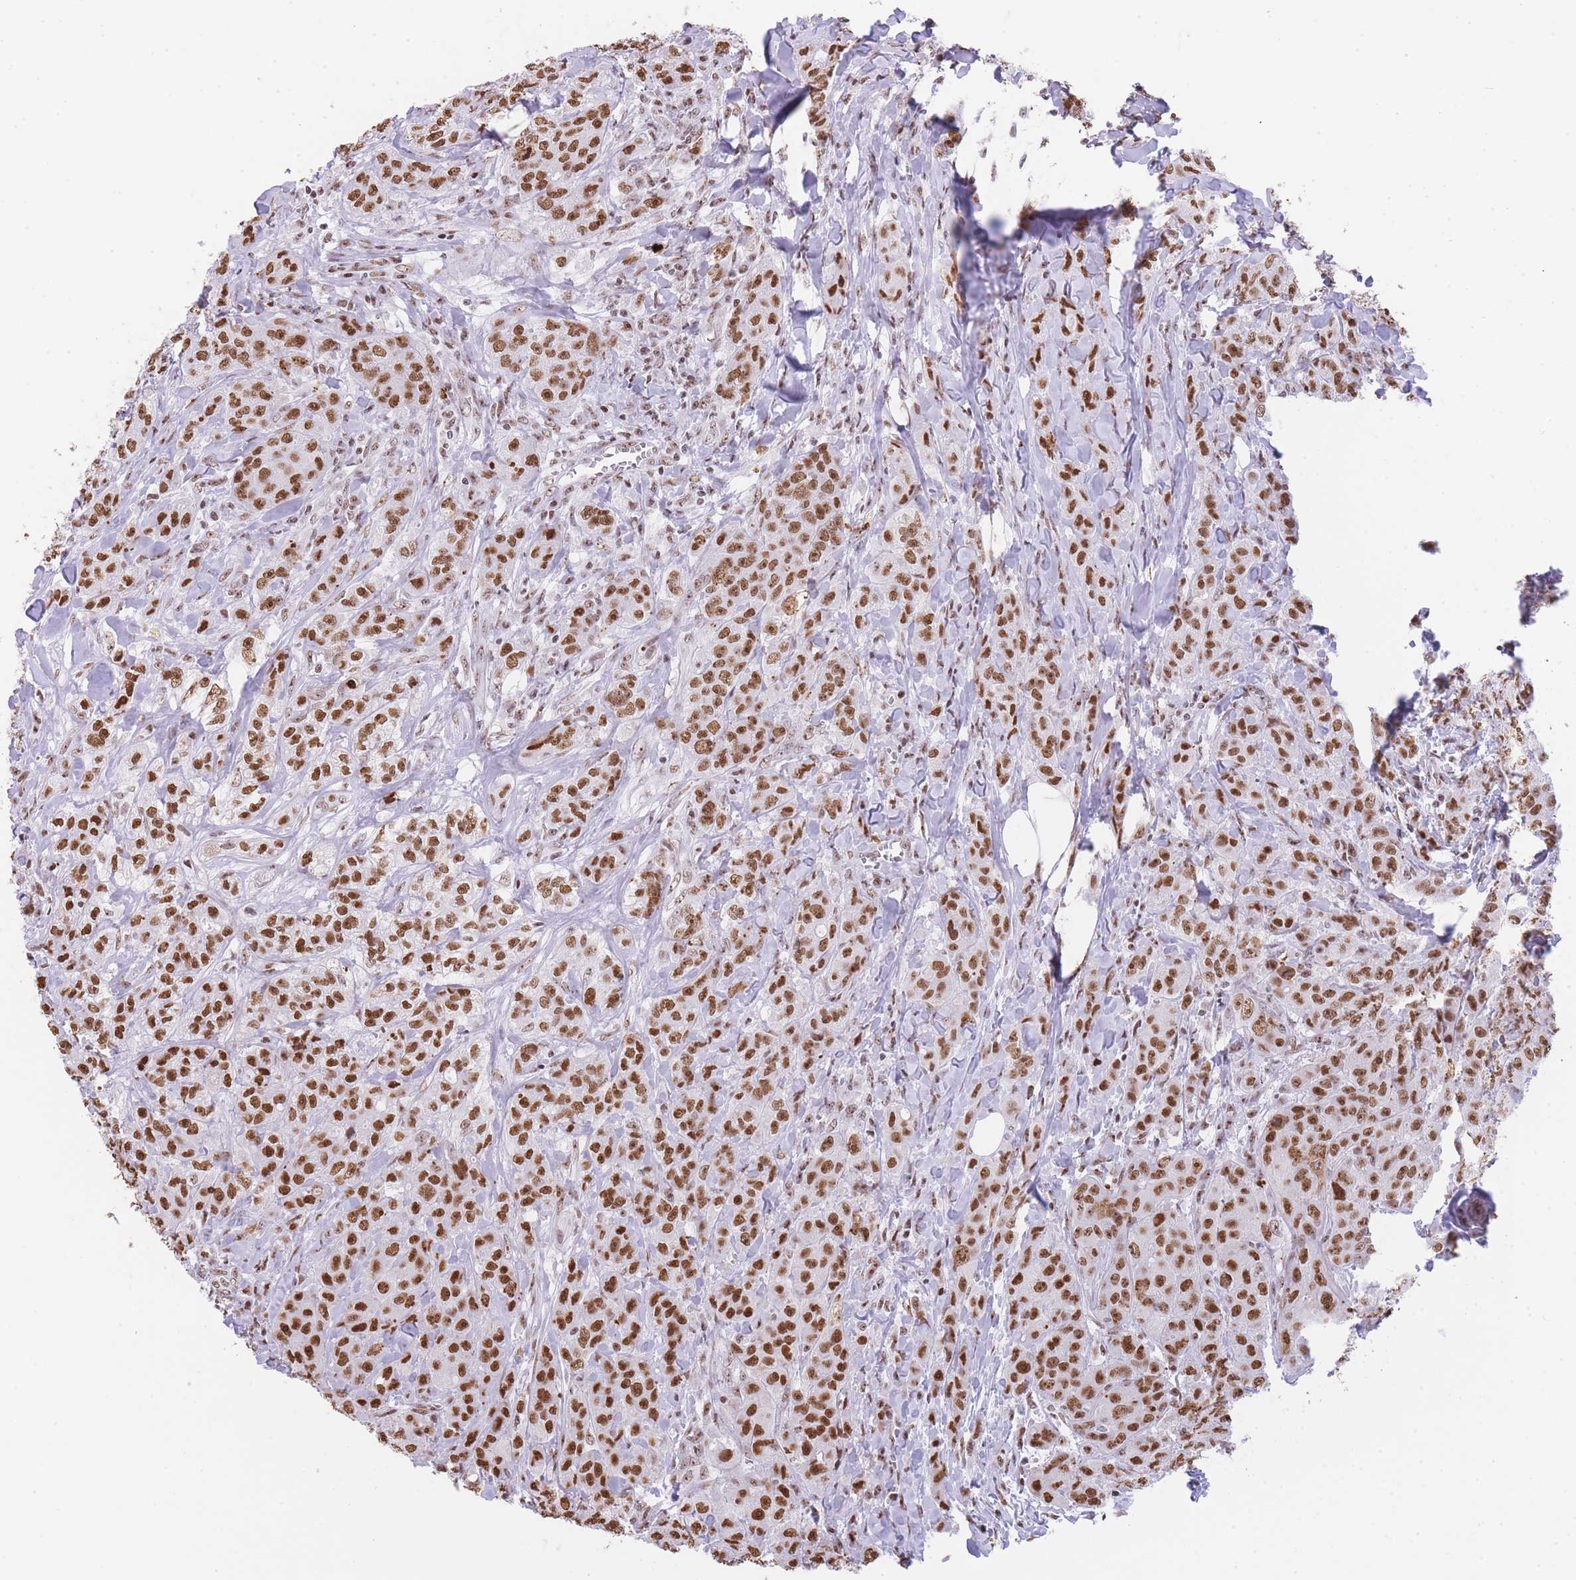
{"staining": {"intensity": "strong", "quantity": ">75%", "location": "nuclear"}, "tissue": "breast cancer", "cell_type": "Tumor cells", "image_type": "cancer", "snomed": [{"axis": "morphology", "description": "Duct carcinoma"}, {"axis": "topography", "description": "Breast"}], "caption": "A high amount of strong nuclear staining is appreciated in about >75% of tumor cells in breast cancer tissue. (Brightfield microscopy of DAB IHC at high magnification).", "gene": "EVC2", "patient": {"sex": "female", "age": 43}}